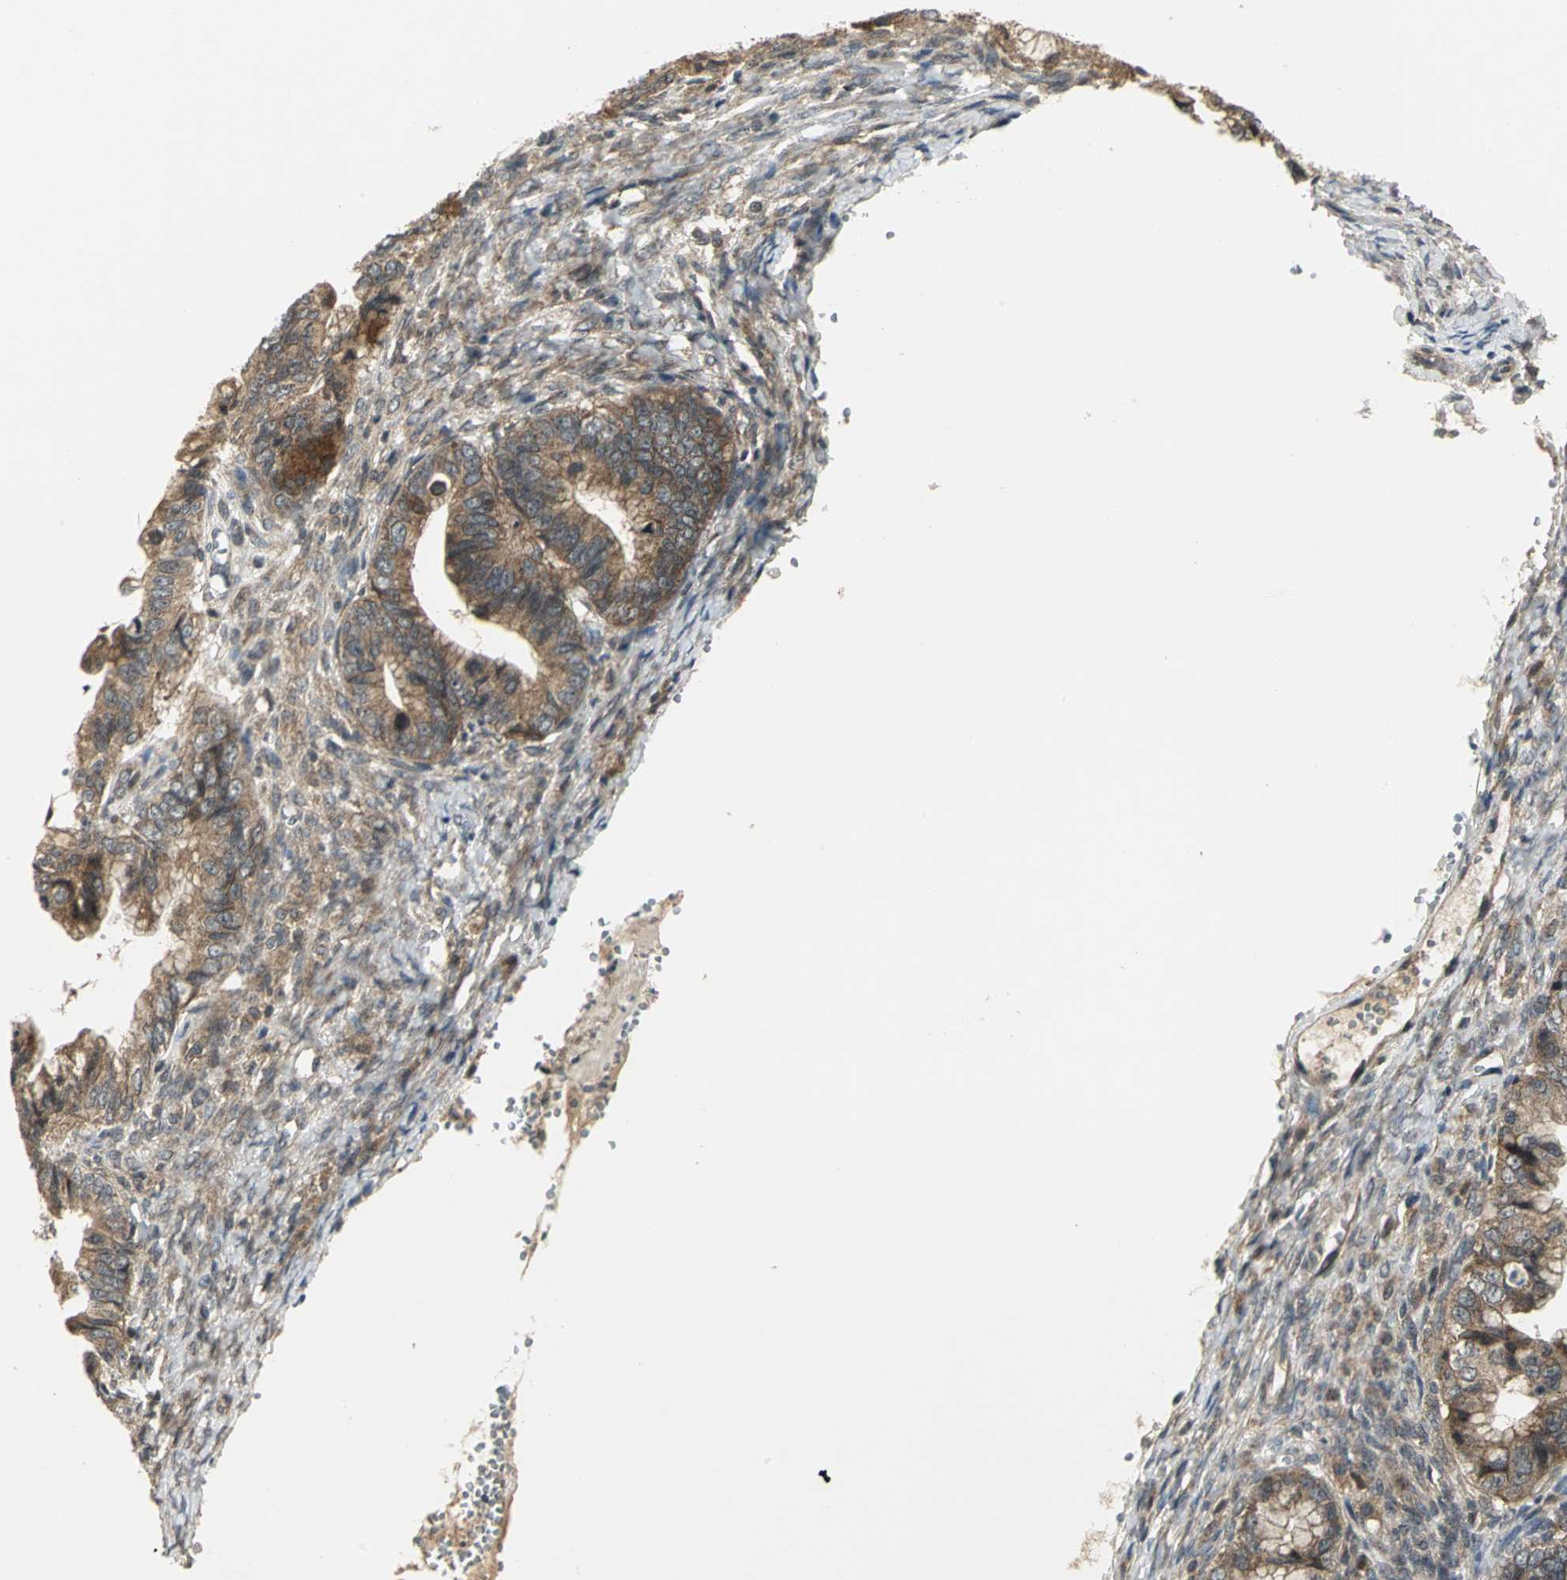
{"staining": {"intensity": "moderate", "quantity": ">75%", "location": "cytoplasmic/membranous"}, "tissue": "ovarian cancer", "cell_type": "Tumor cells", "image_type": "cancer", "snomed": [{"axis": "morphology", "description": "Cystadenocarcinoma, mucinous, NOS"}, {"axis": "topography", "description": "Ovary"}], "caption": "A high-resolution histopathology image shows immunohistochemistry (IHC) staining of ovarian mucinous cystadenocarcinoma, which displays moderate cytoplasmic/membranous staining in about >75% of tumor cells.", "gene": "MAPK8IP3", "patient": {"sex": "female", "age": 36}}